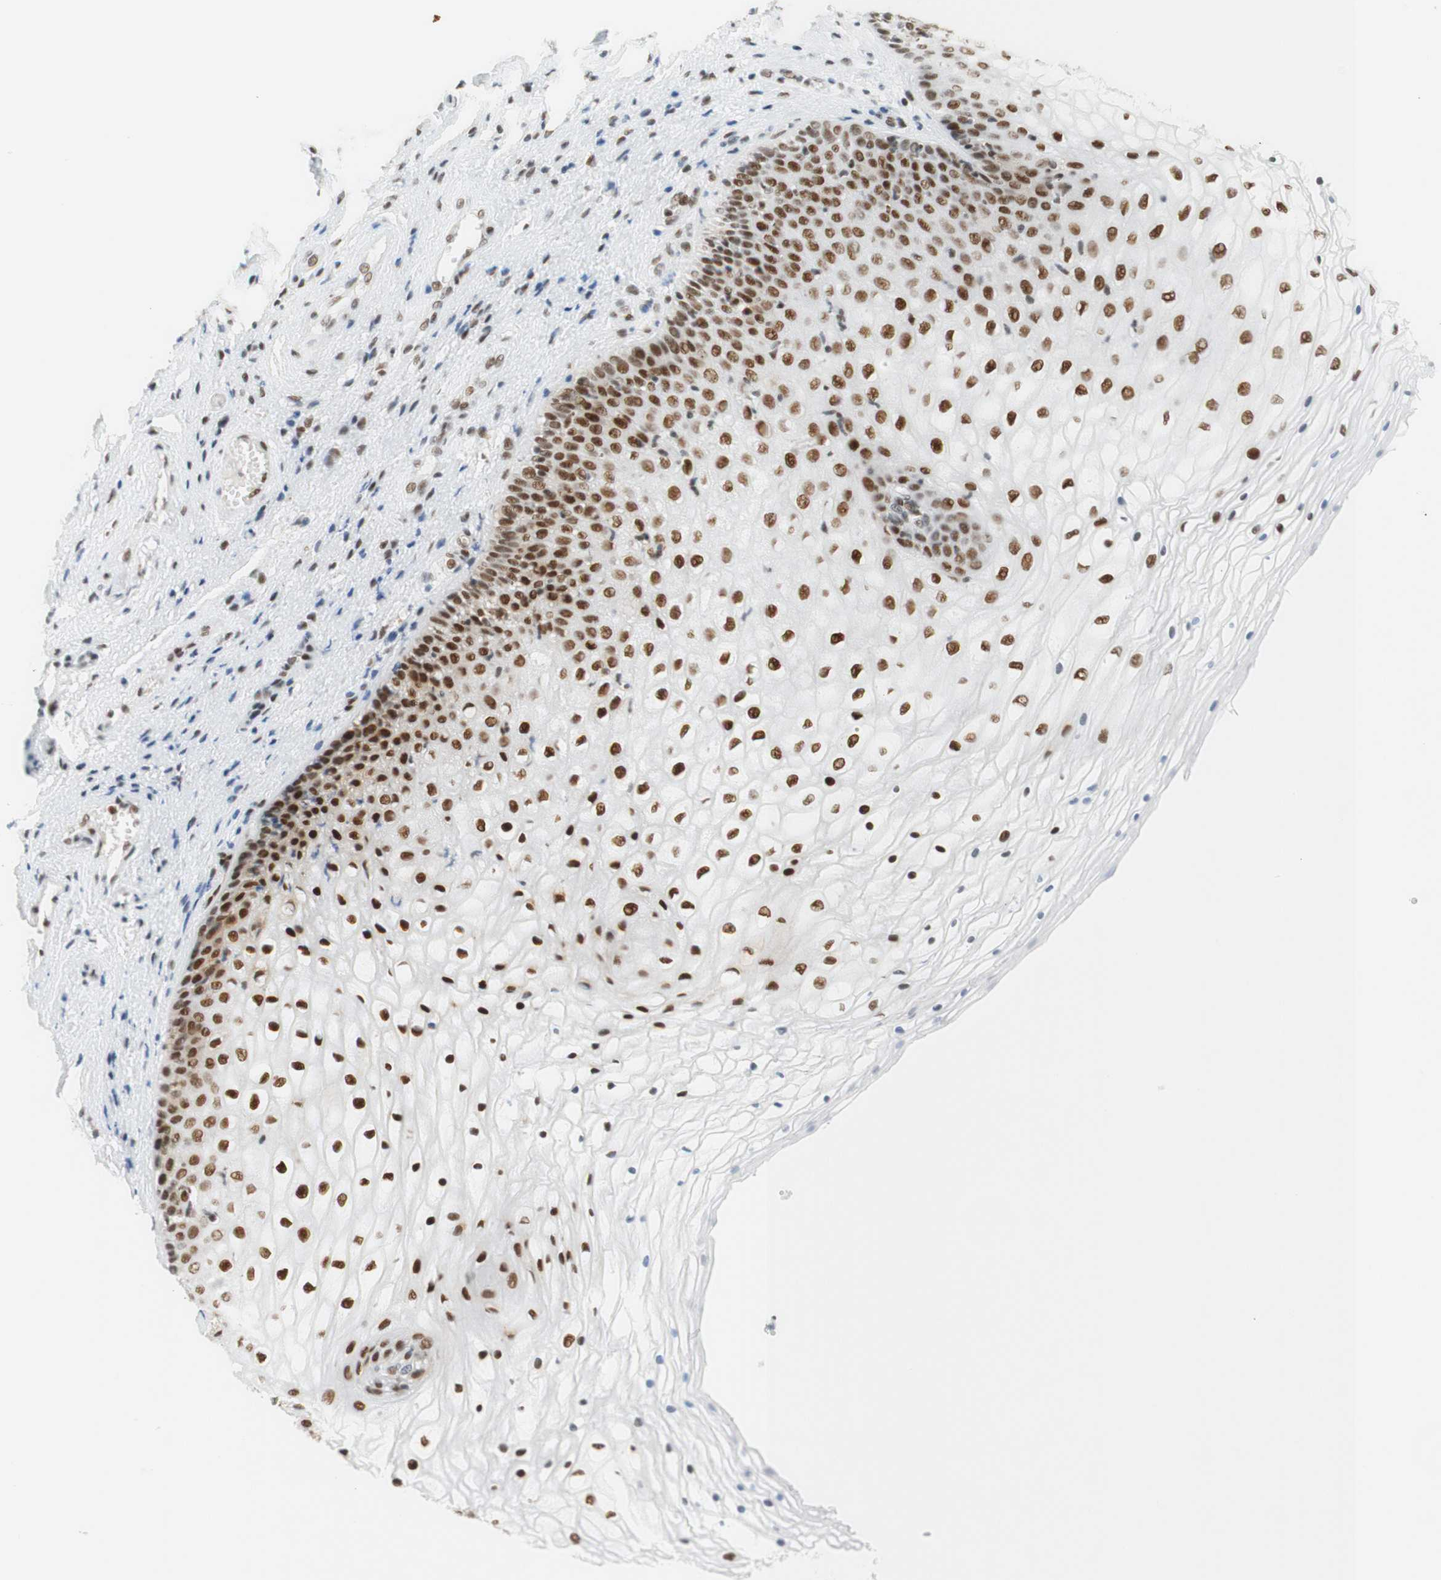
{"staining": {"intensity": "moderate", "quantity": ">75%", "location": "nuclear"}, "tissue": "vagina", "cell_type": "Squamous epithelial cells", "image_type": "normal", "snomed": [{"axis": "morphology", "description": "Normal tissue, NOS"}, {"axis": "topography", "description": "Vagina"}], "caption": "IHC micrograph of normal vagina: human vagina stained using immunohistochemistry exhibits medium levels of moderate protein expression localized specifically in the nuclear of squamous epithelial cells, appearing as a nuclear brown color.", "gene": "RNF20", "patient": {"sex": "female", "age": 34}}